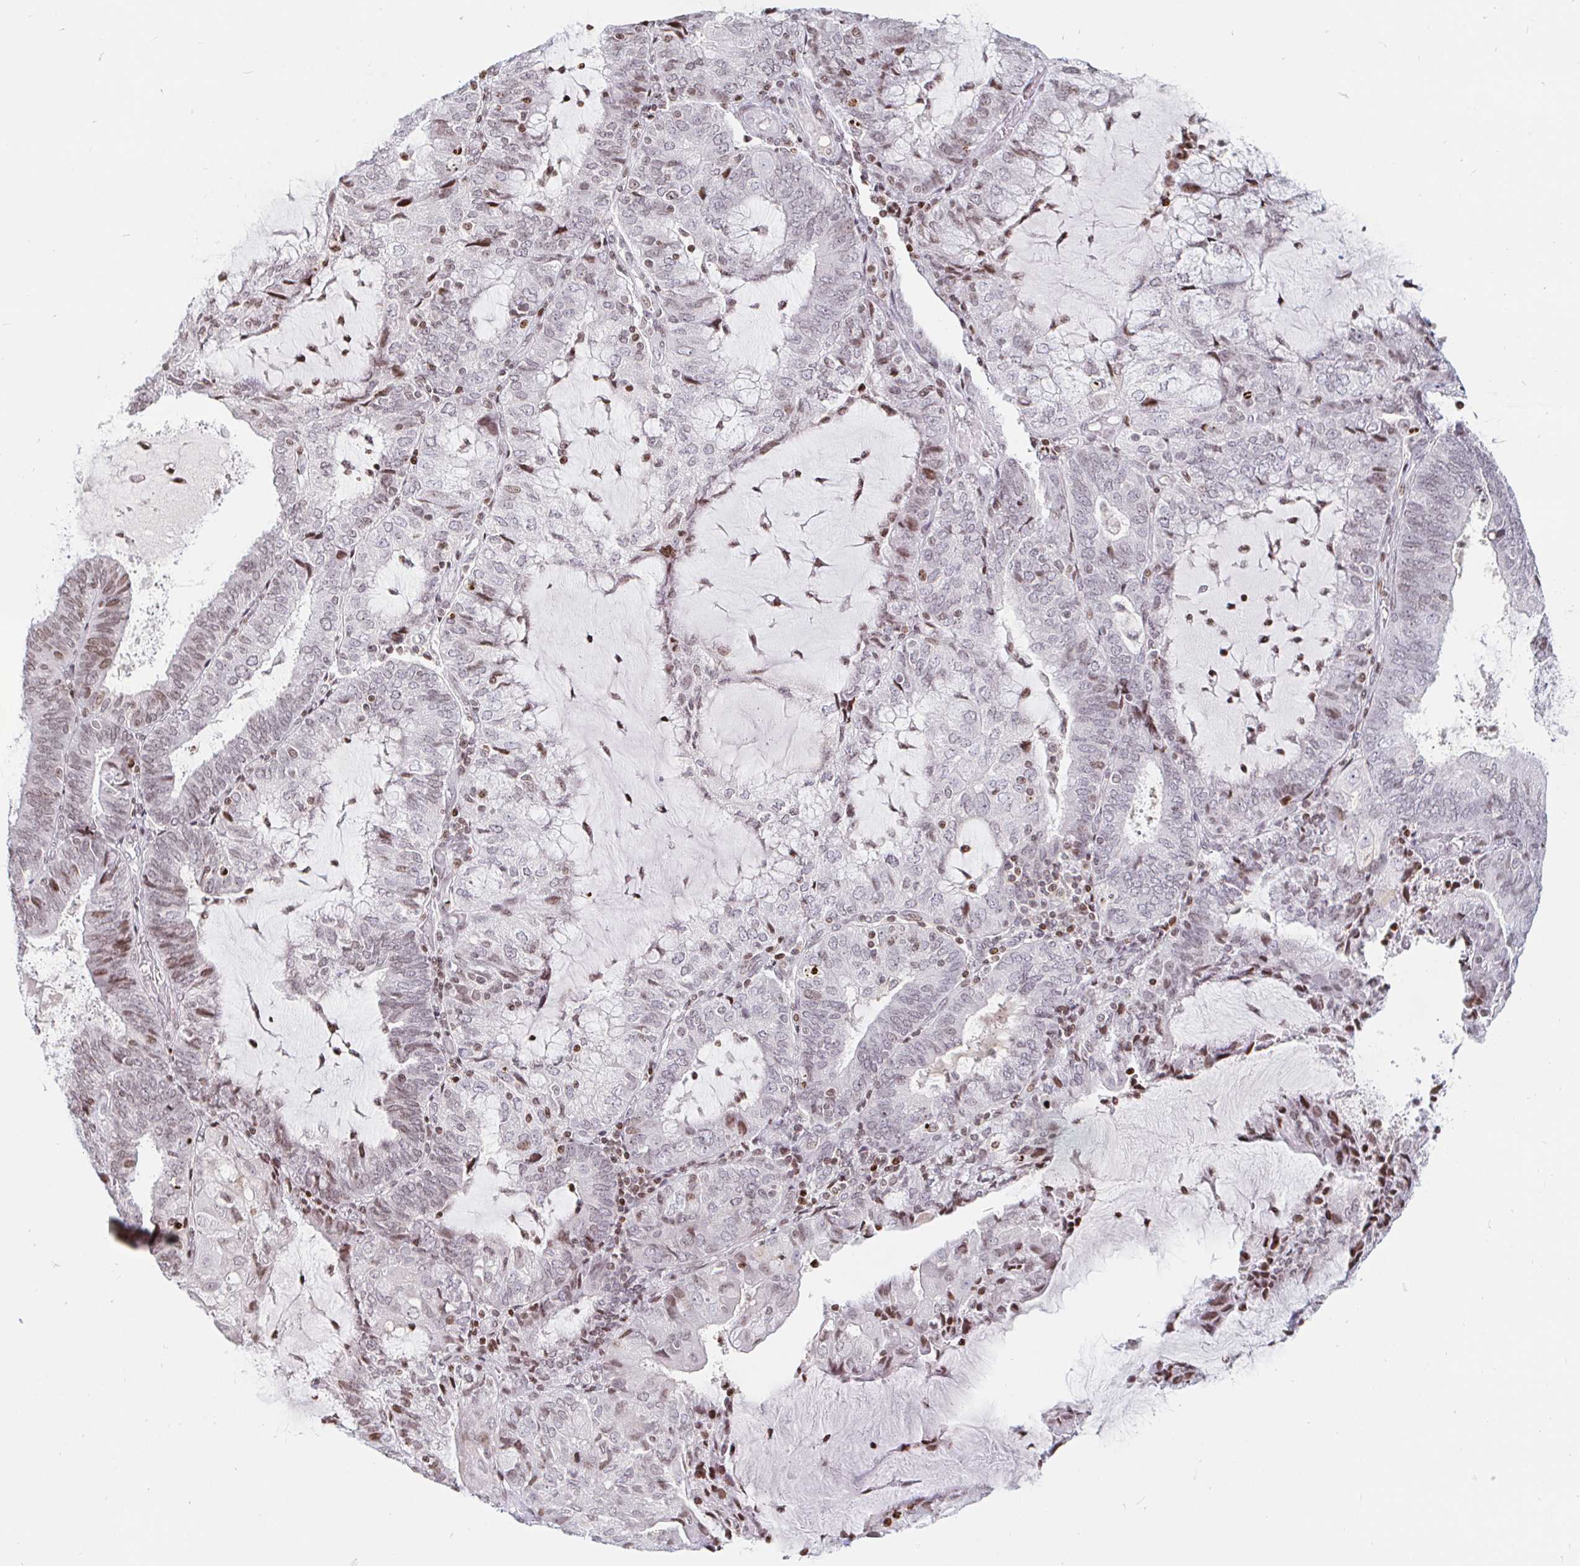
{"staining": {"intensity": "moderate", "quantity": "<25%", "location": "nuclear"}, "tissue": "endometrial cancer", "cell_type": "Tumor cells", "image_type": "cancer", "snomed": [{"axis": "morphology", "description": "Adenocarcinoma, NOS"}, {"axis": "topography", "description": "Endometrium"}], "caption": "Tumor cells demonstrate low levels of moderate nuclear expression in approximately <25% of cells in adenocarcinoma (endometrial).", "gene": "HOXC10", "patient": {"sex": "female", "age": 81}}